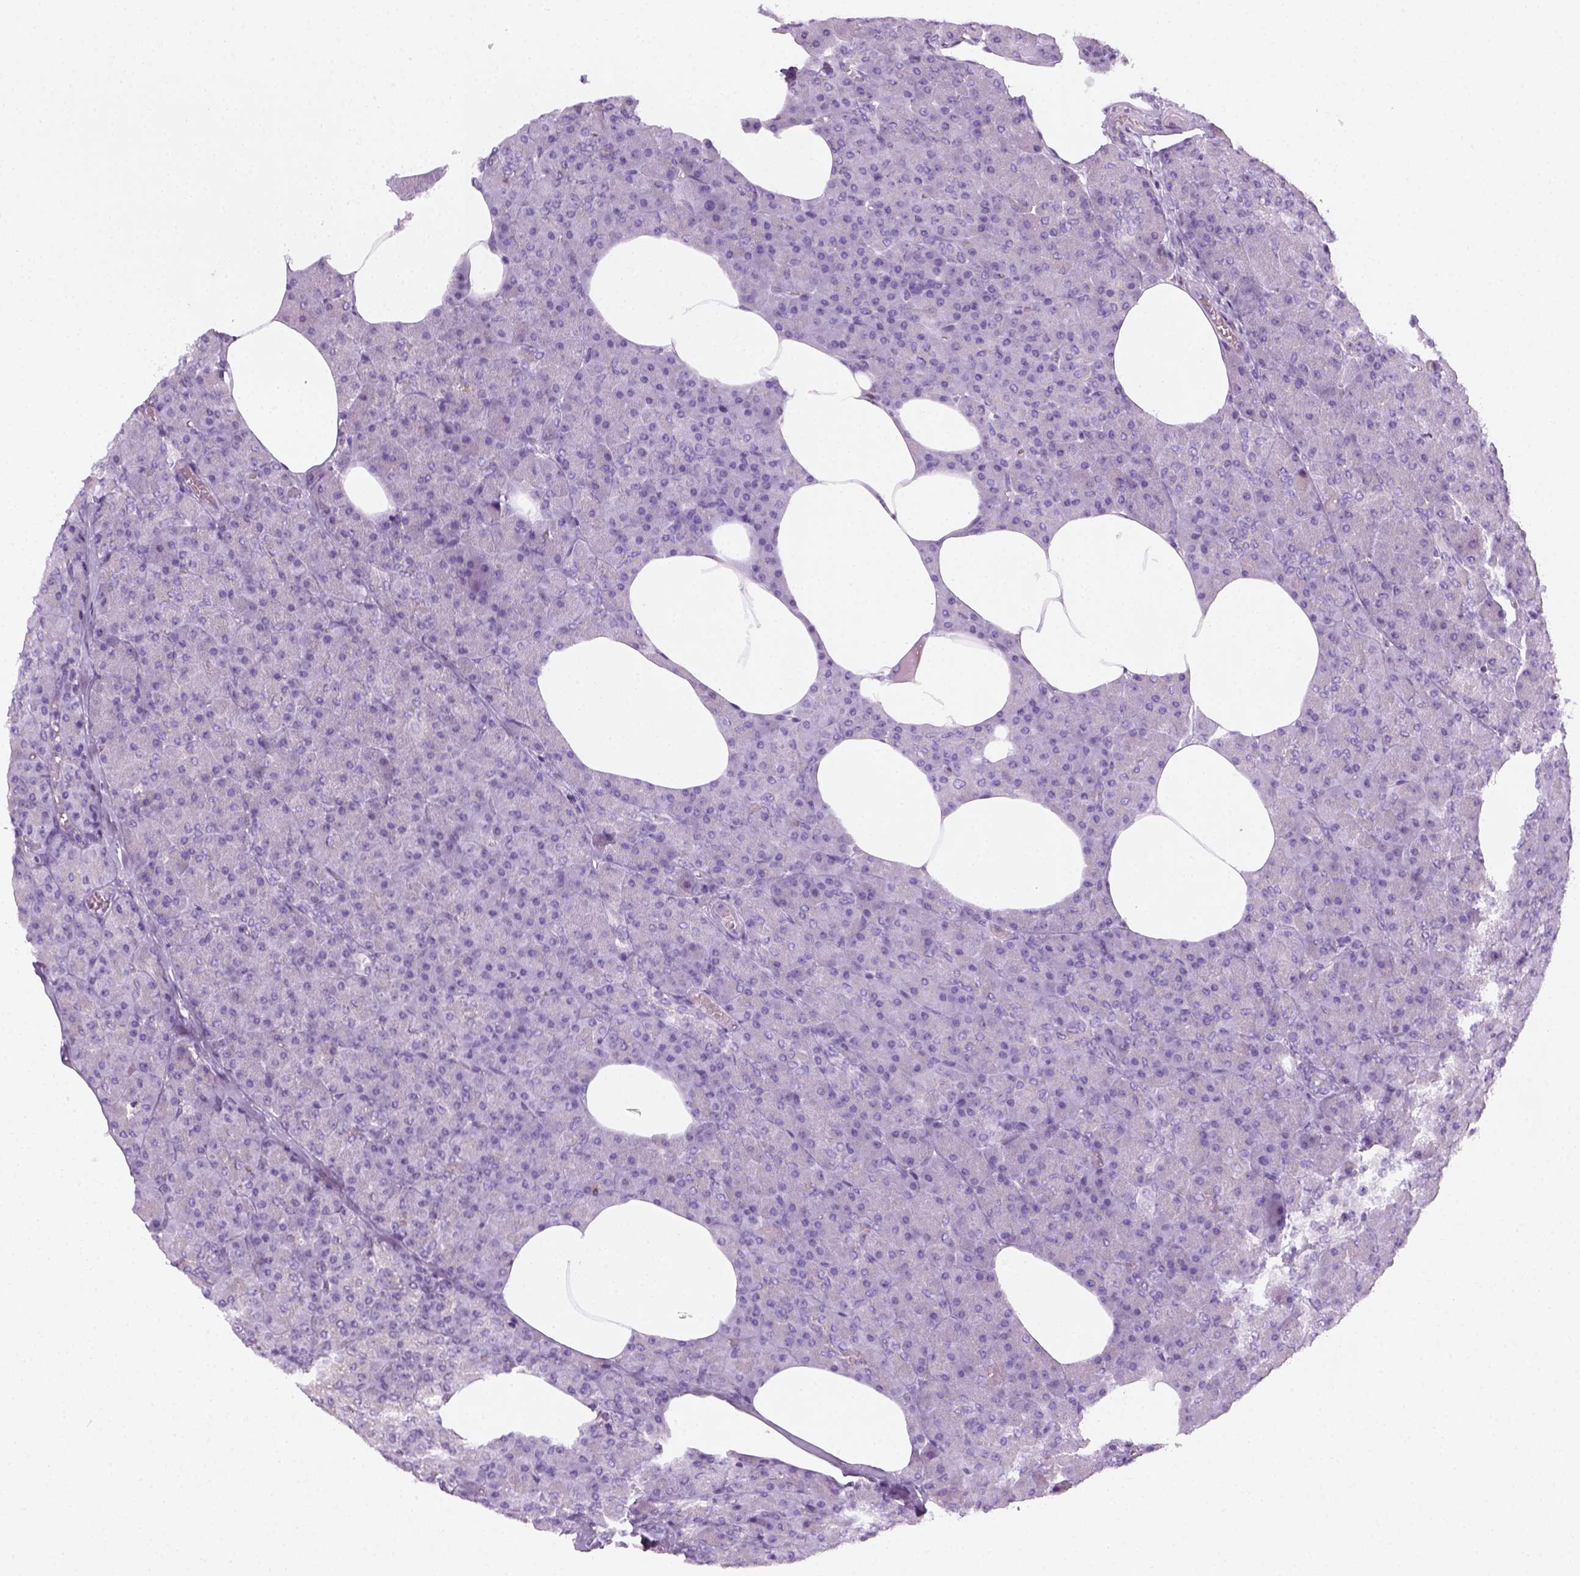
{"staining": {"intensity": "negative", "quantity": "none", "location": "none"}, "tissue": "pancreas", "cell_type": "Exocrine glandular cells", "image_type": "normal", "snomed": [{"axis": "morphology", "description": "Normal tissue, NOS"}, {"axis": "topography", "description": "Pancreas"}], "caption": "Pancreas was stained to show a protein in brown. There is no significant positivity in exocrine glandular cells. (DAB (3,3'-diaminobenzidine) IHC with hematoxylin counter stain).", "gene": "AQP3", "patient": {"sex": "female", "age": 45}}